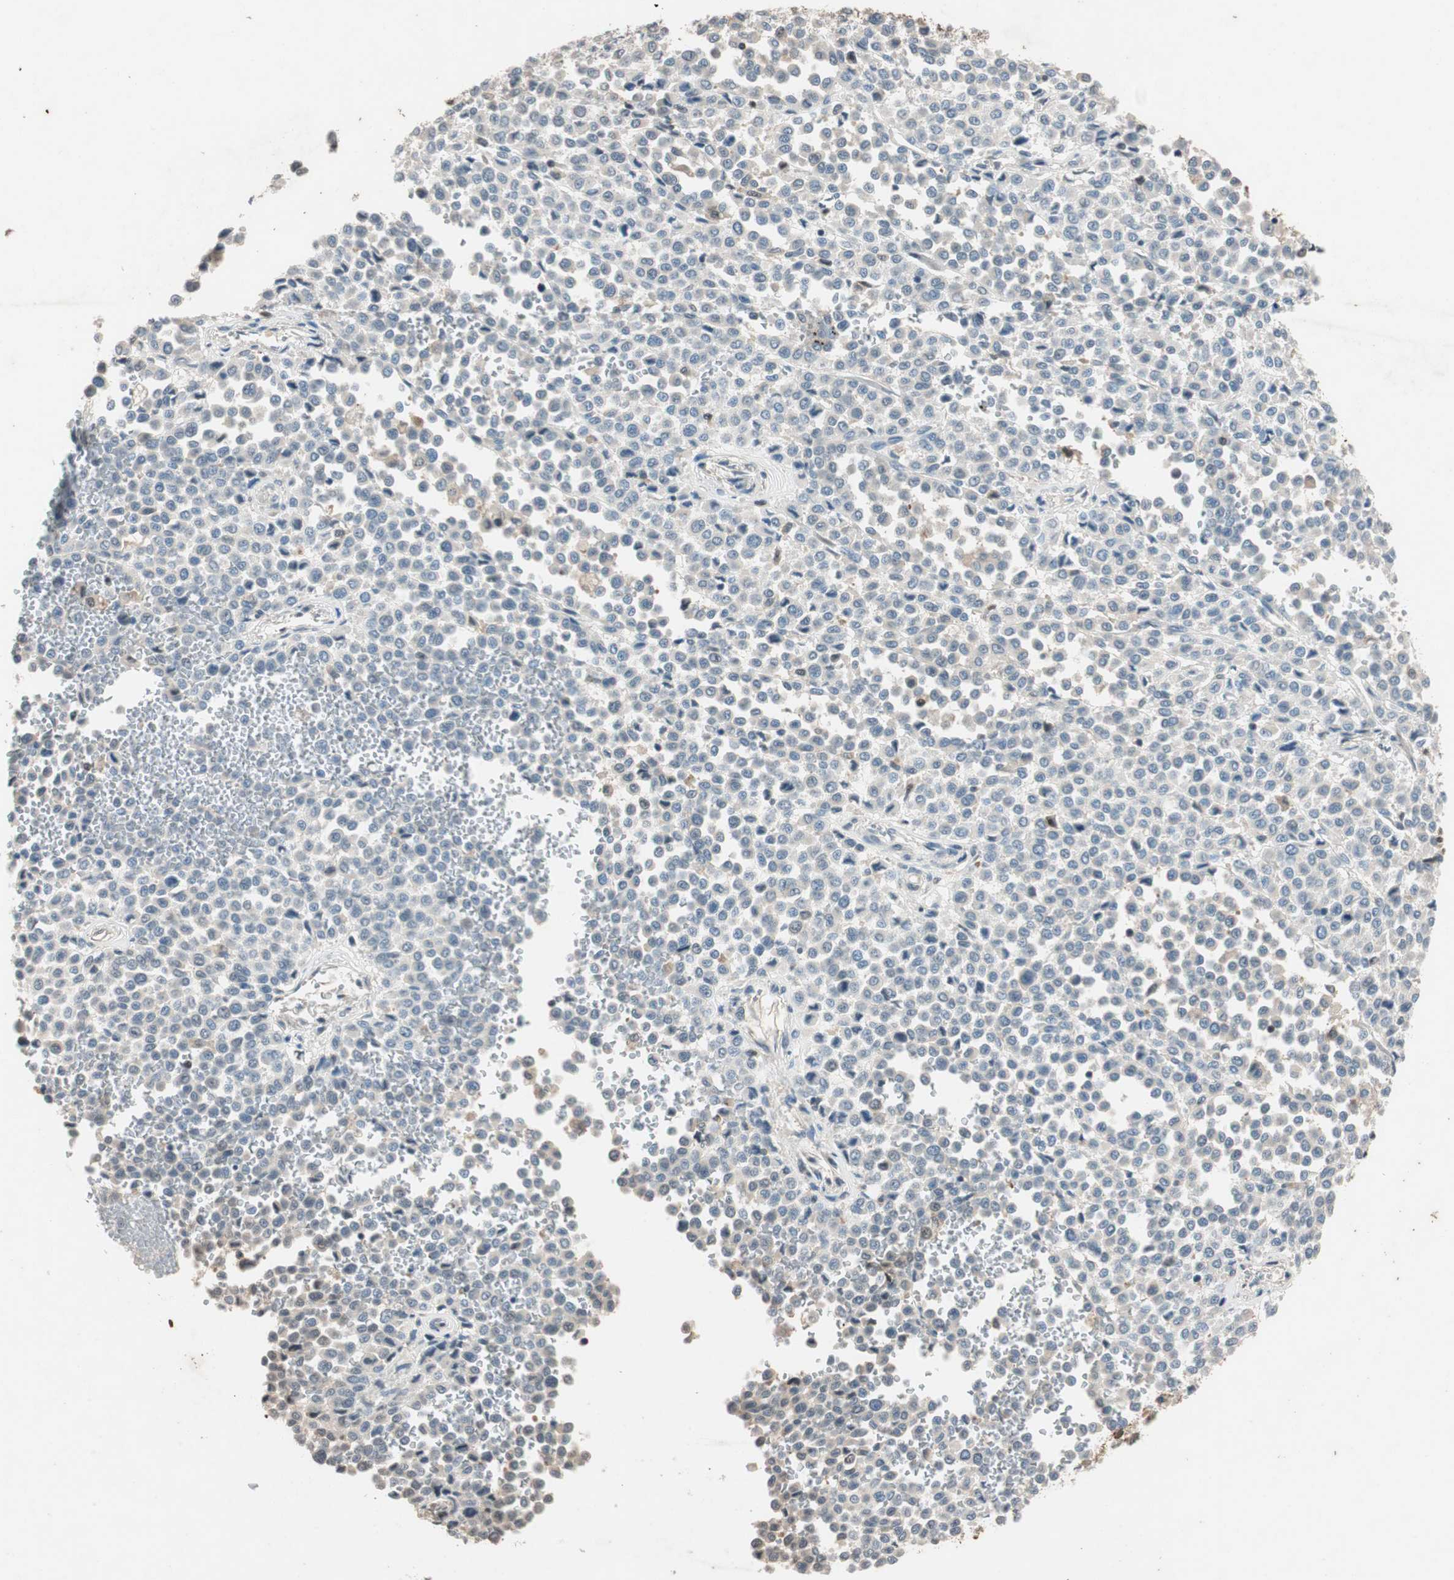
{"staining": {"intensity": "negative", "quantity": "none", "location": "none"}, "tissue": "melanoma", "cell_type": "Tumor cells", "image_type": "cancer", "snomed": [{"axis": "morphology", "description": "Malignant melanoma, Metastatic site"}, {"axis": "topography", "description": "Pancreas"}], "caption": "Immunohistochemistry (IHC) image of neoplastic tissue: human malignant melanoma (metastatic site) stained with DAB (3,3'-diaminobenzidine) exhibits no significant protein expression in tumor cells.", "gene": "SERPINB5", "patient": {"sex": "female", "age": 30}}